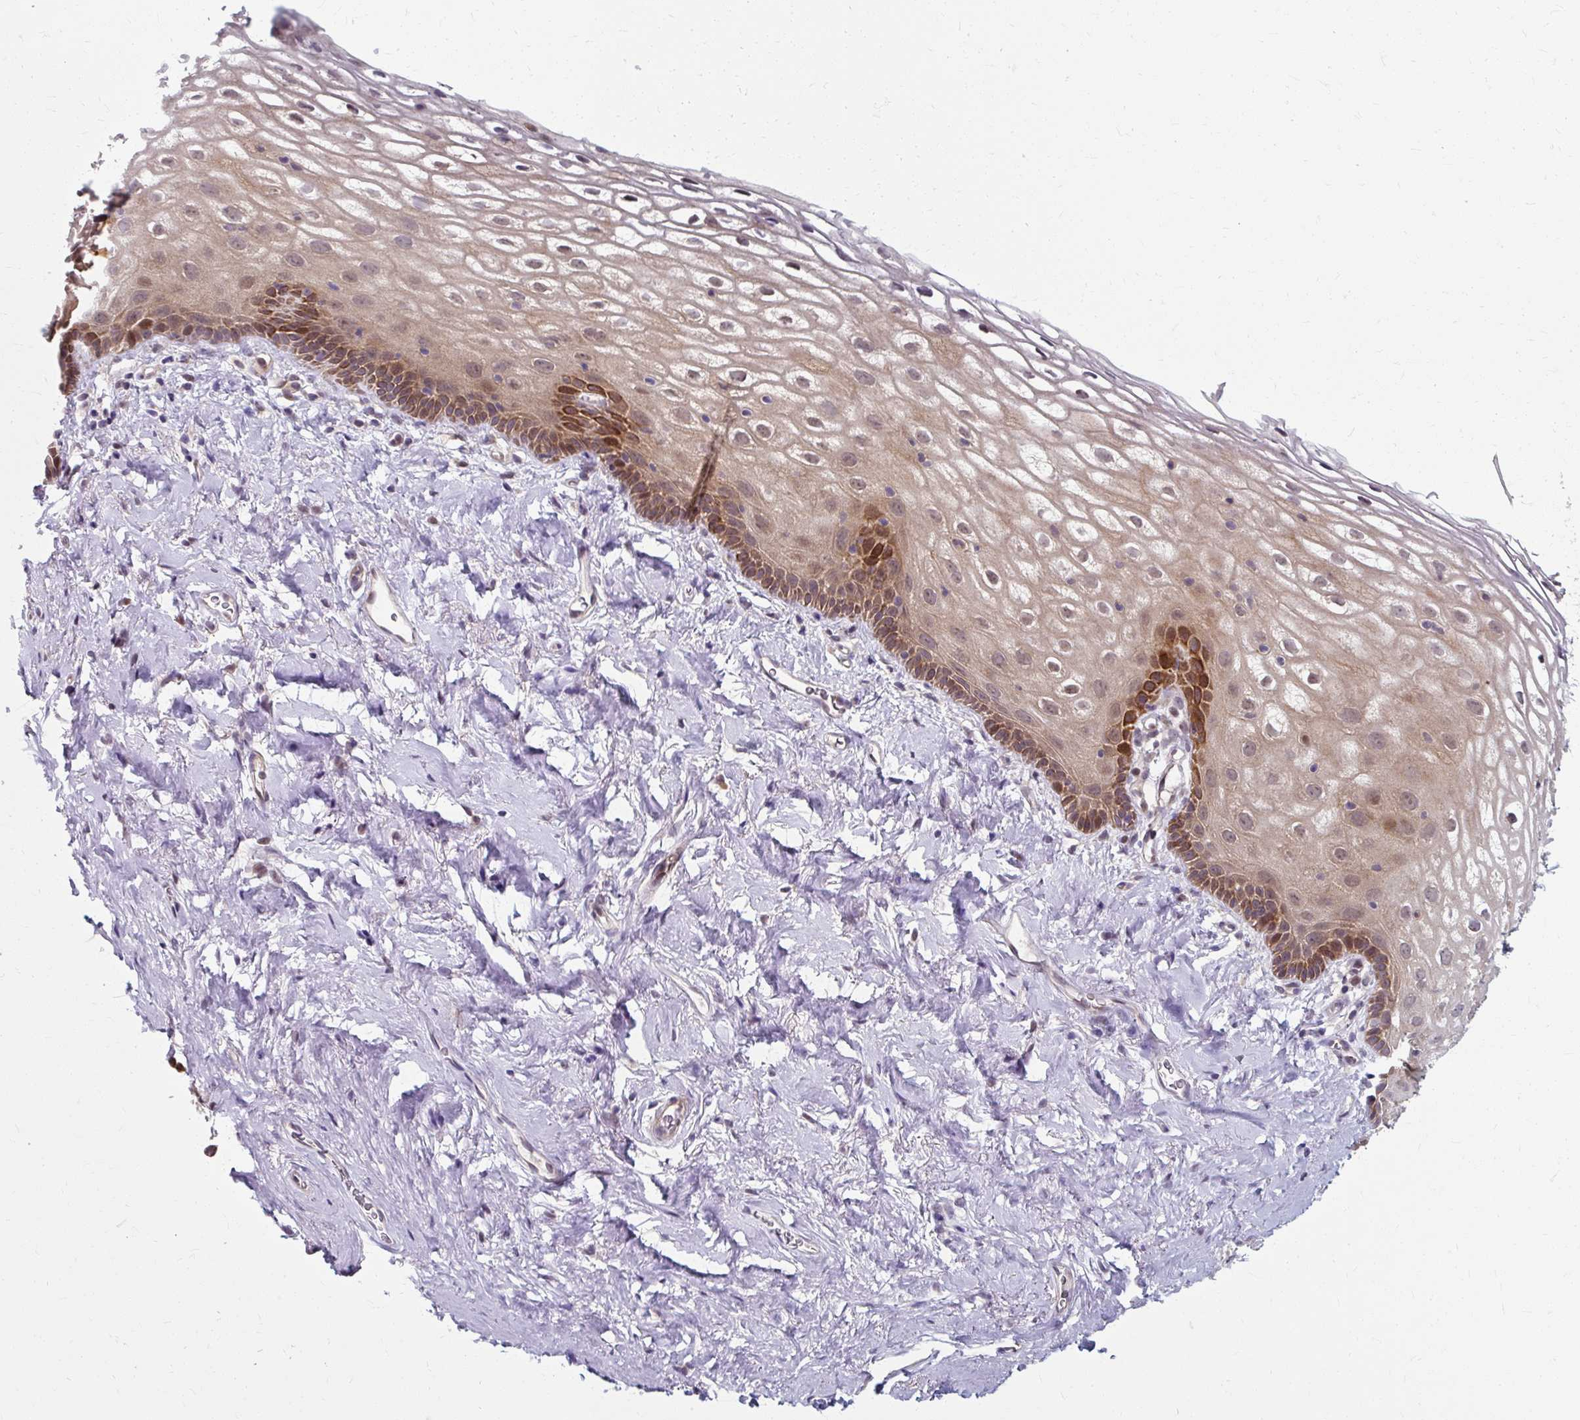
{"staining": {"intensity": "strong", "quantity": "25%-75%", "location": "cytoplasmic/membranous,nuclear"}, "tissue": "vagina", "cell_type": "Squamous epithelial cells", "image_type": "normal", "snomed": [{"axis": "morphology", "description": "Normal tissue, NOS"}, {"axis": "morphology", "description": "Adenocarcinoma, NOS"}, {"axis": "topography", "description": "Rectum"}, {"axis": "topography", "description": "Vagina"}, {"axis": "topography", "description": "Peripheral nerve tissue"}], "caption": "A brown stain highlights strong cytoplasmic/membranous,nuclear expression of a protein in squamous epithelial cells of unremarkable human vagina. (DAB = brown stain, brightfield microscopy at high magnification).", "gene": "ZNF555", "patient": {"sex": "female", "age": 71}}